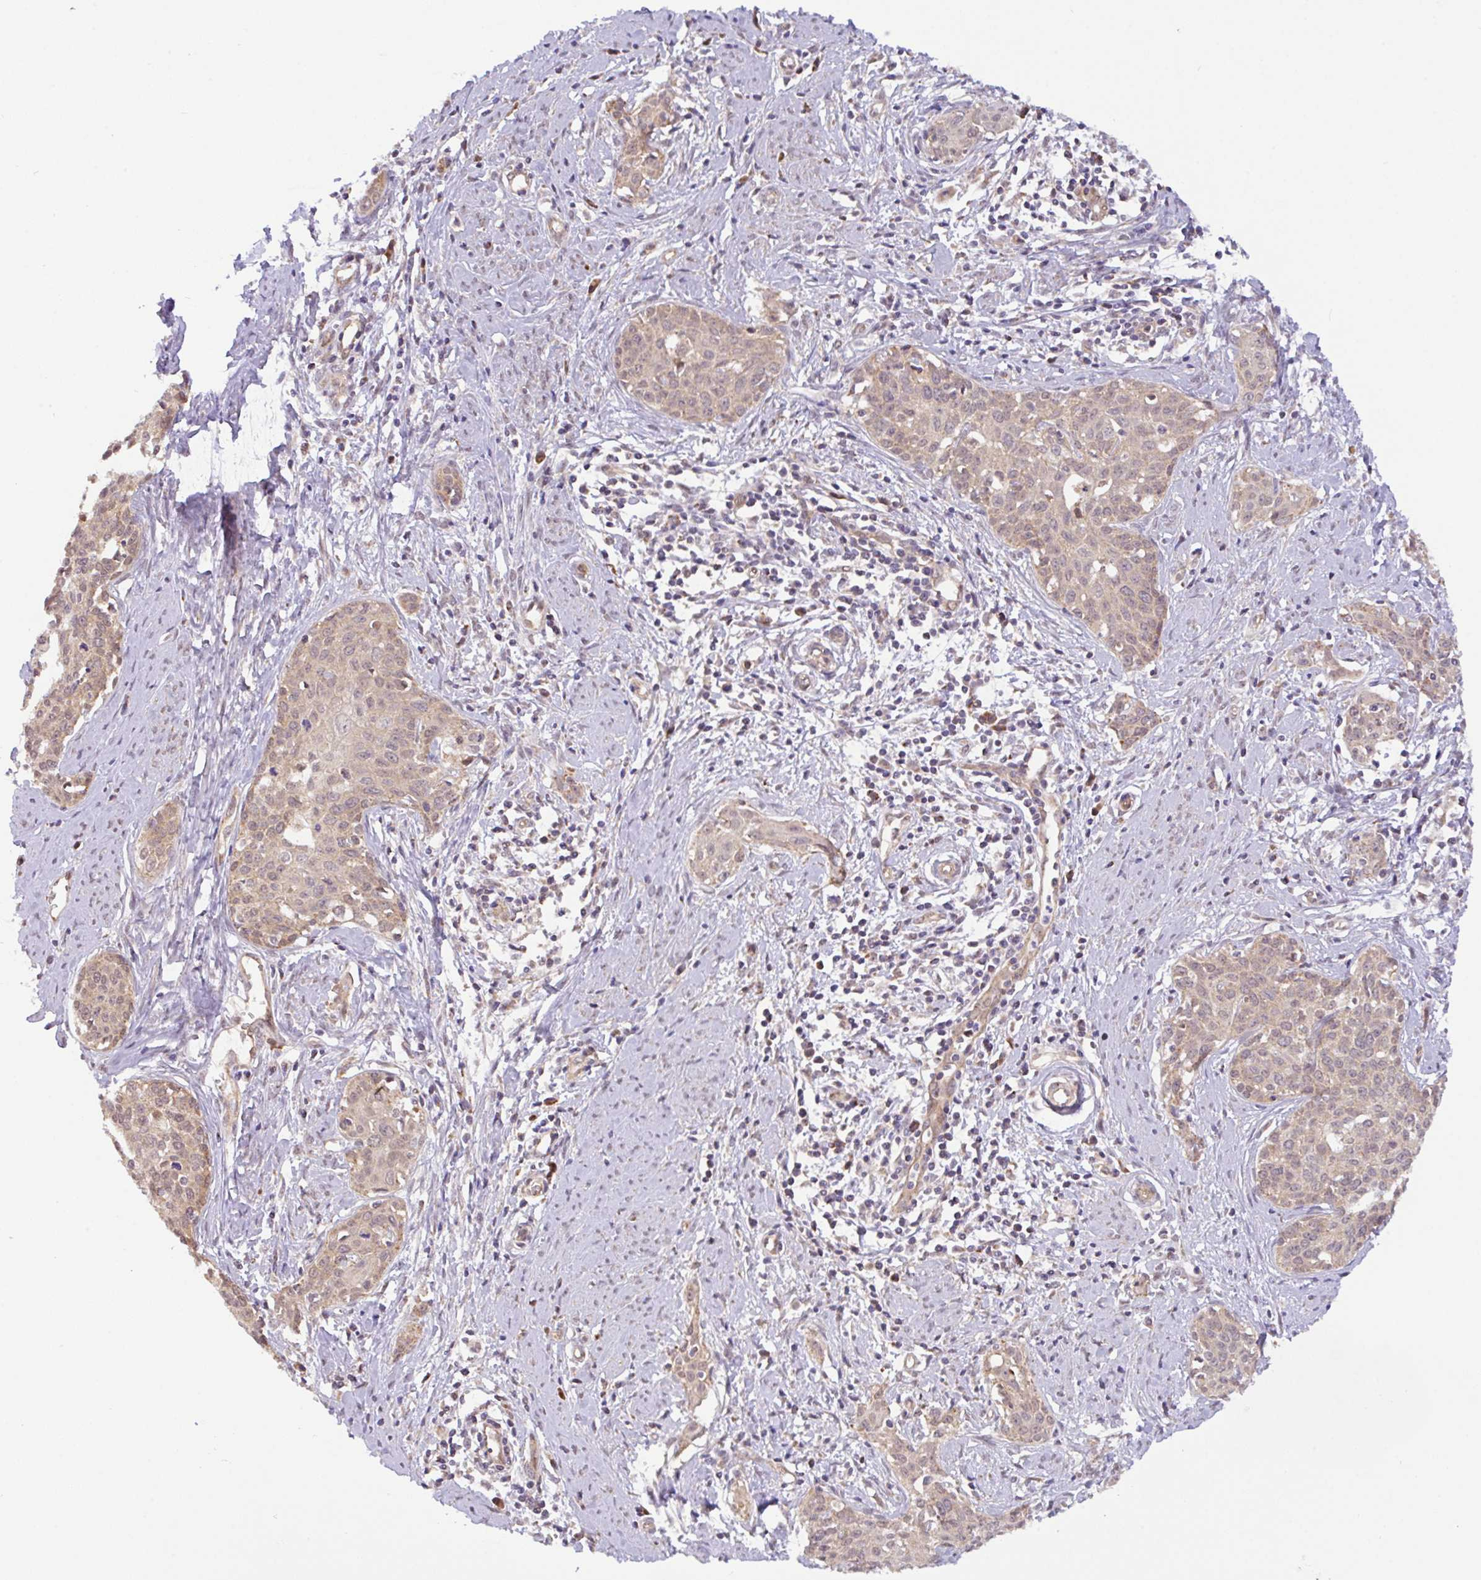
{"staining": {"intensity": "moderate", "quantity": ">75%", "location": "cytoplasmic/membranous,nuclear"}, "tissue": "cervical cancer", "cell_type": "Tumor cells", "image_type": "cancer", "snomed": [{"axis": "morphology", "description": "Squamous cell carcinoma, NOS"}, {"axis": "topography", "description": "Cervix"}], "caption": "Immunohistochemistry (IHC) image of neoplastic tissue: cervical squamous cell carcinoma stained using immunohistochemistry (IHC) demonstrates medium levels of moderate protein expression localized specifically in the cytoplasmic/membranous and nuclear of tumor cells, appearing as a cytoplasmic/membranous and nuclear brown color.", "gene": "DLEU7", "patient": {"sex": "female", "age": 46}}